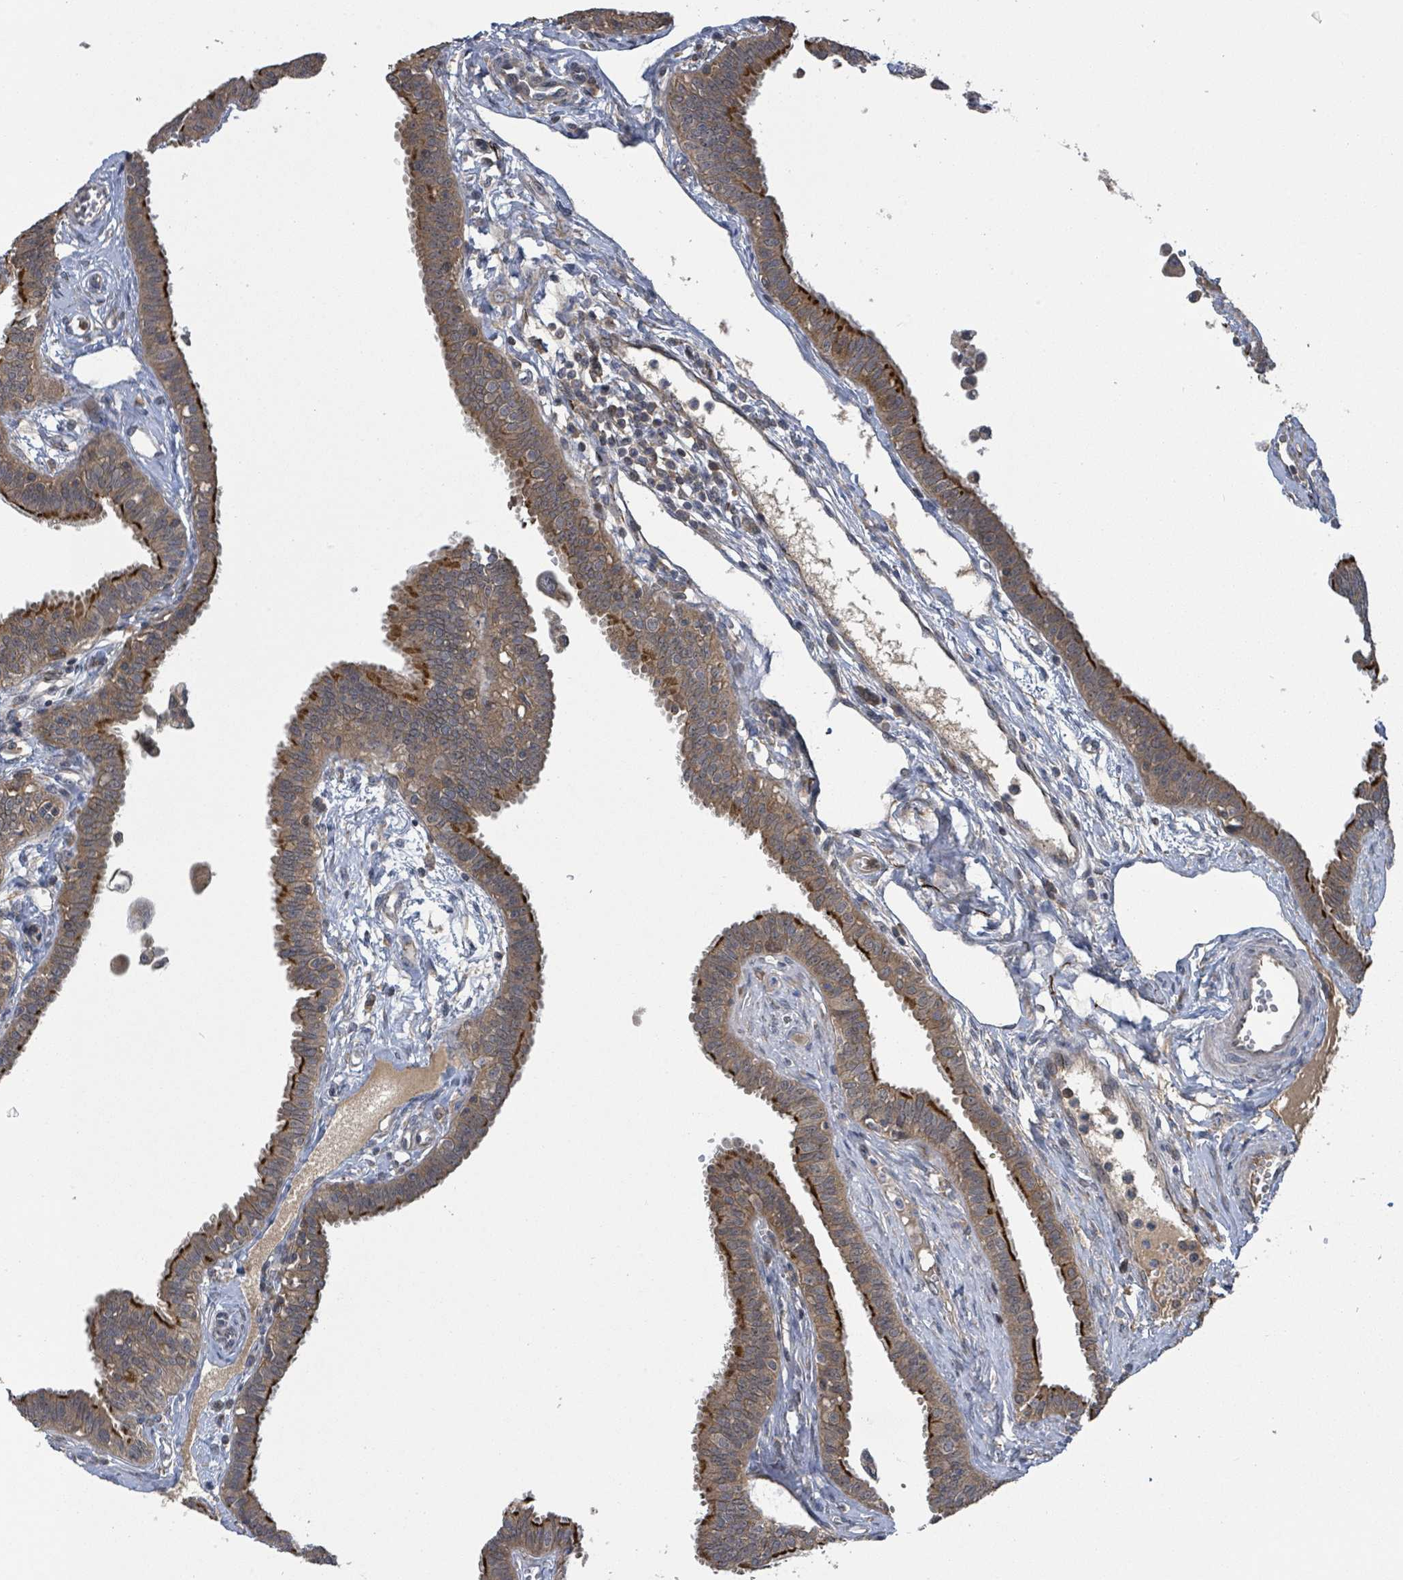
{"staining": {"intensity": "strong", "quantity": ">75%", "location": "cytoplasmic/membranous"}, "tissue": "fallopian tube", "cell_type": "Glandular cells", "image_type": "normal", "snomed": [{"axis": "morphology", "description": "Normal tissue, NOS"}, {"axis": "morphology", "description": "Carcinoma, NOS"}, {"axis": "topography", "description": "Fallopian tube"}, {"axis": "topography", "description": "Ovary"}], "caption": "Brown immunohistochemical staining in unremarkable fallopian tube shows strong cytoplasmic/membranous staining in about >75% of glandular cells. Using DAB (brown) and hematoxylin (blue) stains, captured at high magnification using brightfield microscopy.", "gene": "CCDC121", "patient": {"sex": "female", "age": 59}}